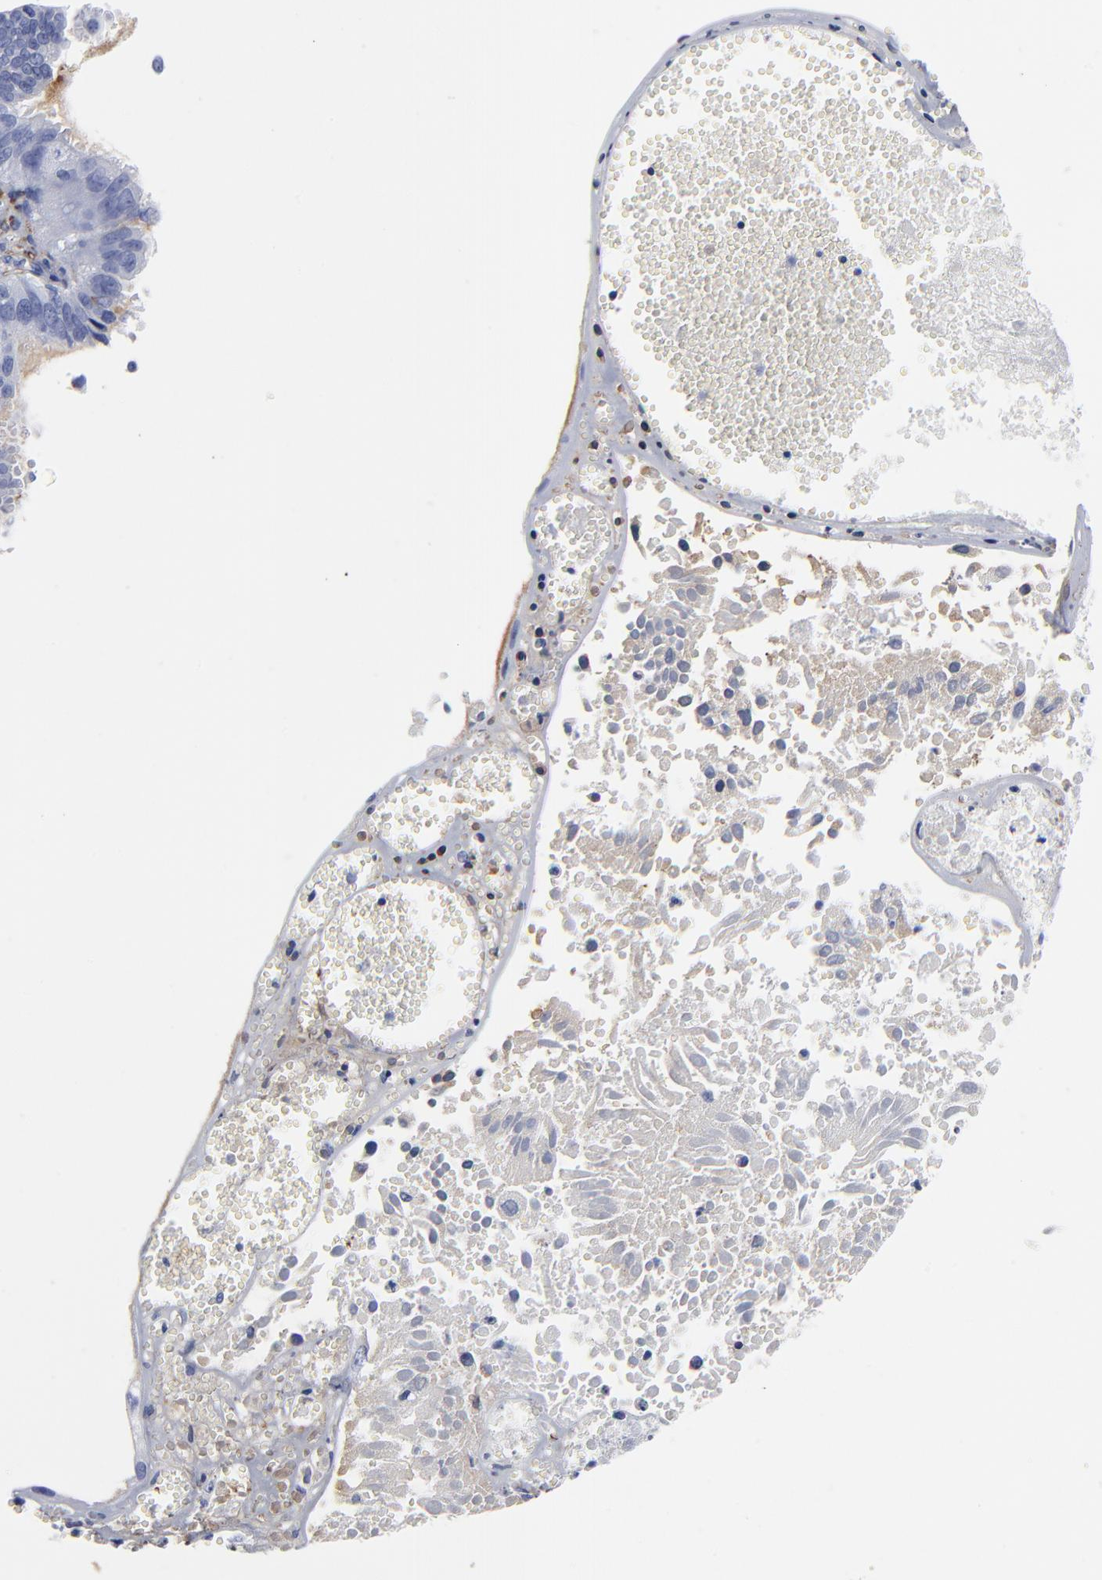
{"staining": {"intensity": "negative", "quantity": "none", "location": "none"}, "tissue": "ovarian cancer", "cell_type": "Tumor cells", "image_type": "cancer", "snomed": [{"axis": "morphology", "description": "Carcinoma, endometroid"}, {"axis": "topography", "description": "Ovary"}], "caption": "Tumor cells are negative for protein expression in human endometroid carcinoma (ovarian).", "gene": "DCN", "patient": {"sex": "female", "age": 85}}